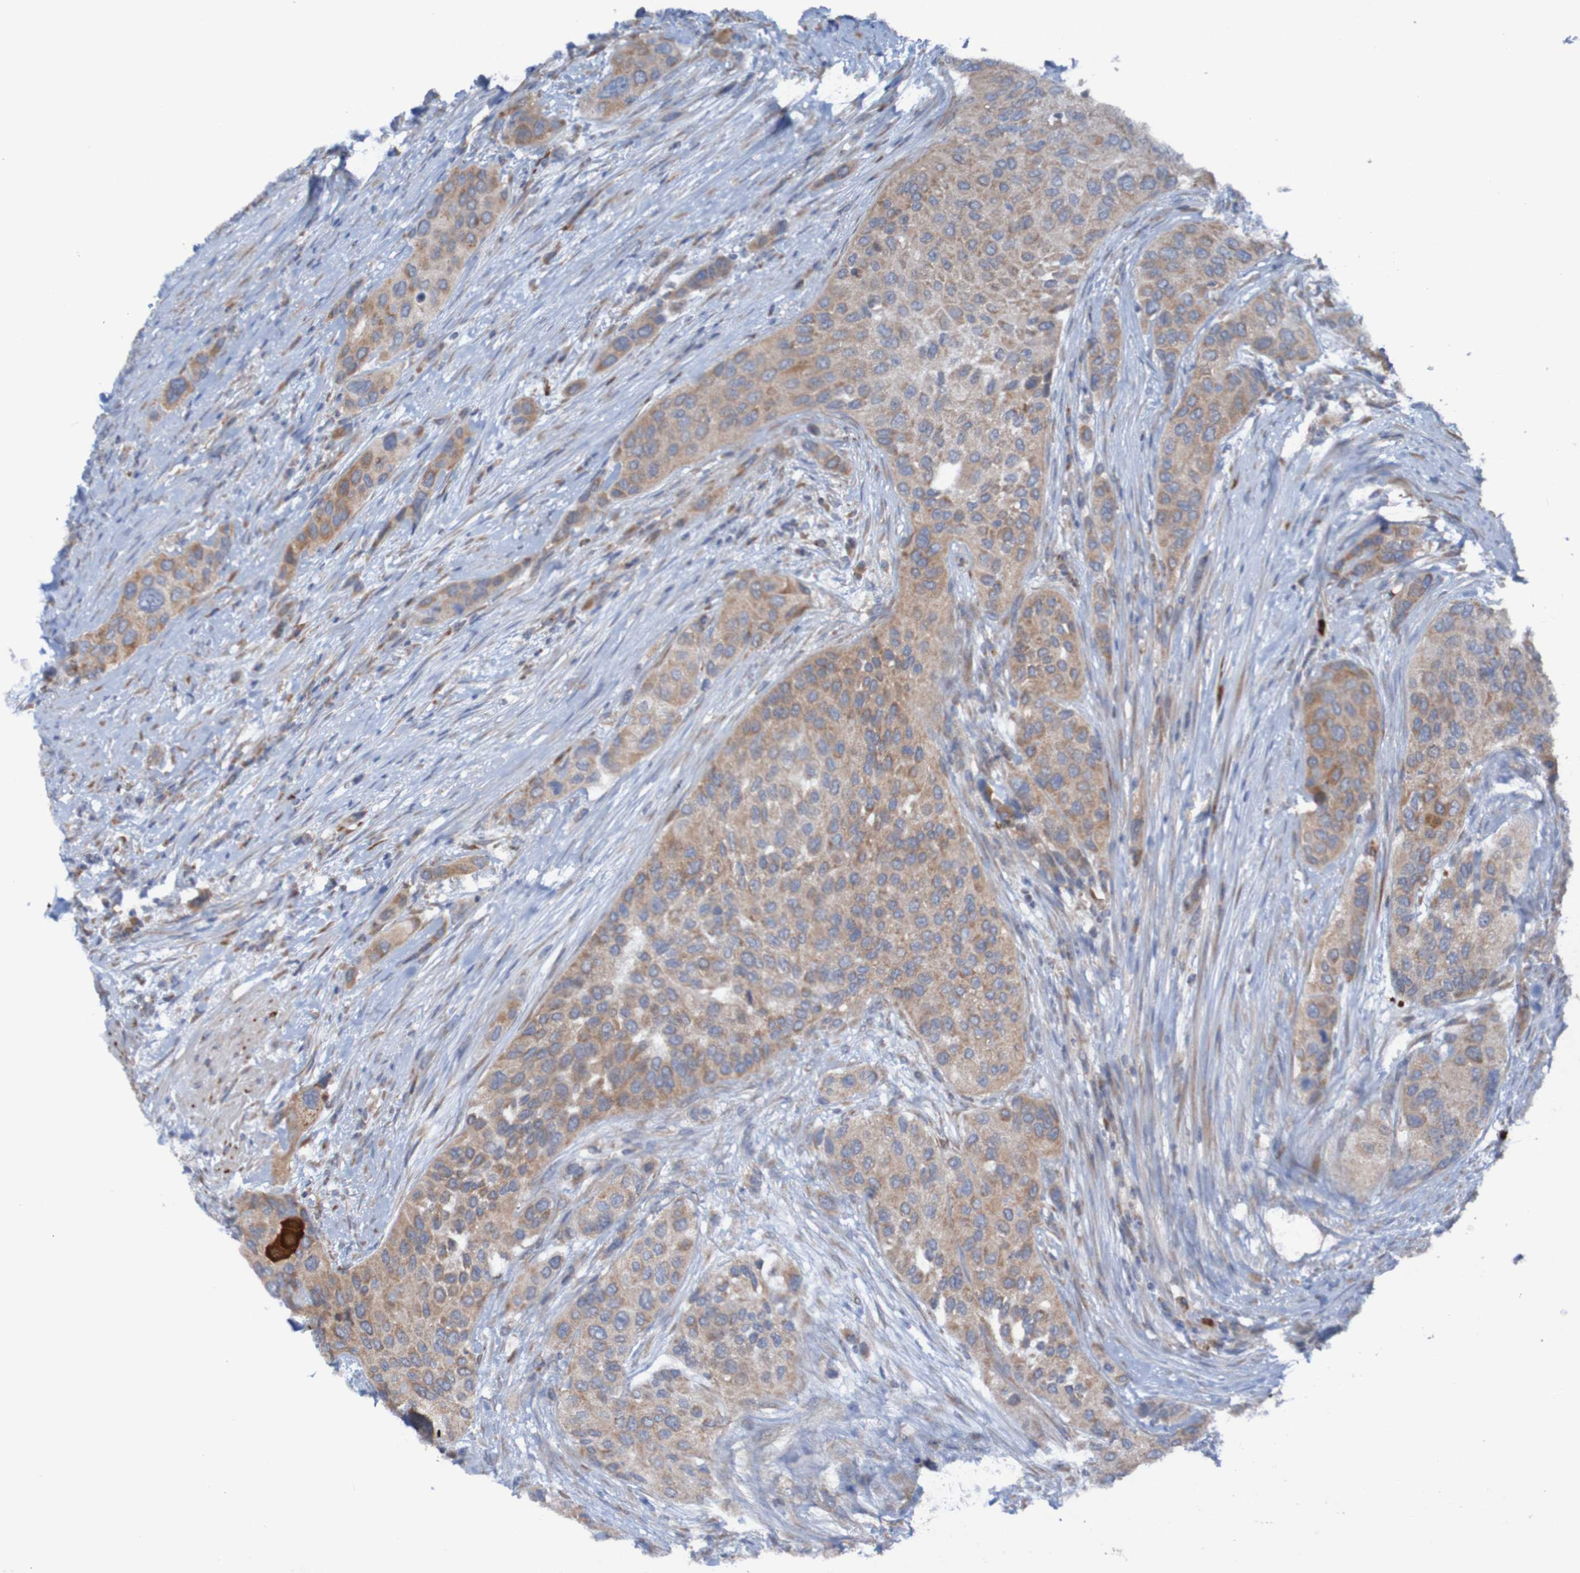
{"staining": {"intensity": "weak", "quantity": ">75%", "location": "cytoplasmic/membranous"}, "tissue": "urothelial cancer", "cell_type": "Tumor cells", "image_type": "cancer", "snomed": [{"axis": "morphology", "description": "Urothelial carcinoma, High grade"}, {"axis": "topography", "description": "Urinary bladder"}], "caption": "Weak cytoplasmic/membranous positivity for a protein is appreciated in about >75% of tumor cells of urothelial cancer using immunohistochemistry (IHC).", "gene": "PARP4", "patient": {"sex": "female", "age": 56}}